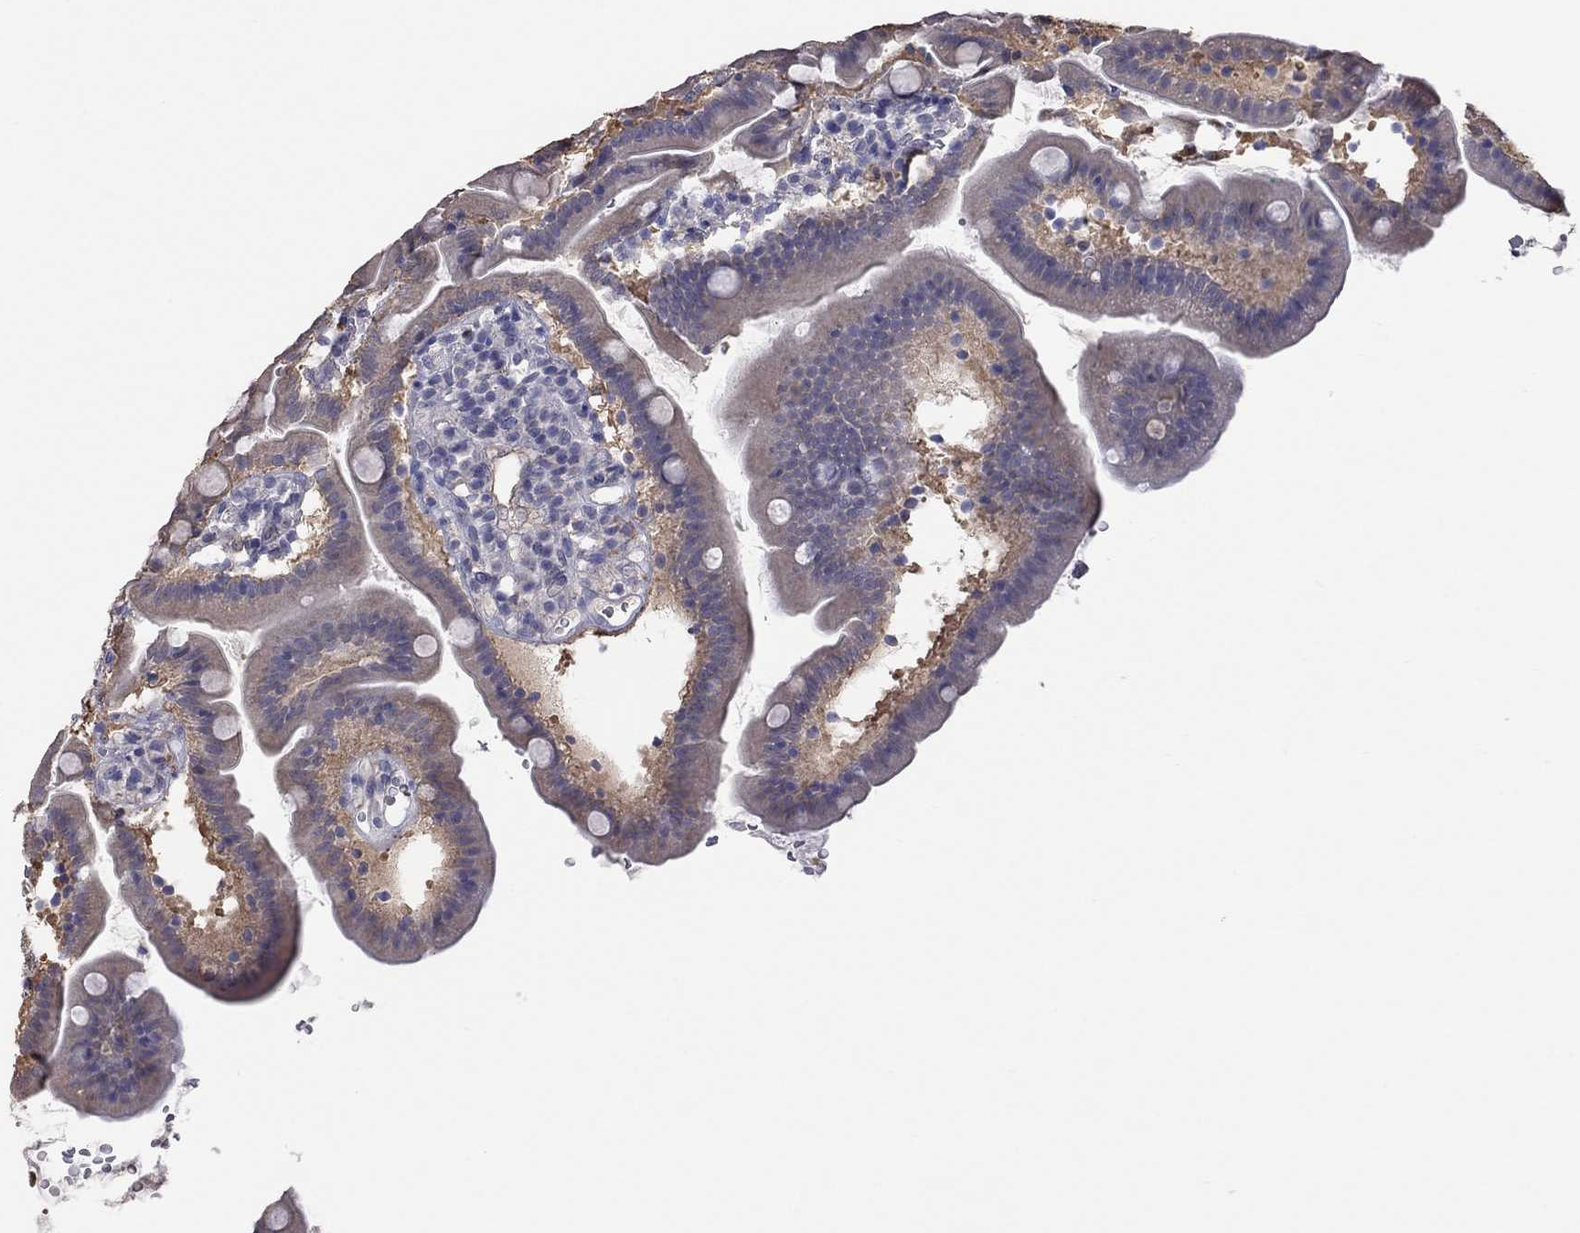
{"staining": {"intensity": "weak", "quantity": "25%-75%", "location": "cytoplasmic/membranous"}, "tissue": "duodenum", "cell_type": "Glandular cells", "image_type": "normal", "snomed": [{"axis": "morphology", "description": "Normal tissue, NOS"}, {"axis": "topography", "description": "Duodenum"}], "caption": "Unremarkable duodenum shows weak cytoplasmic/membranous positivity in approximately 25%-75% of glandular cells, visualized by immunohistochemistry.", "gene": "HYLS1", "patient": {"sex": "female", "age": 67}}